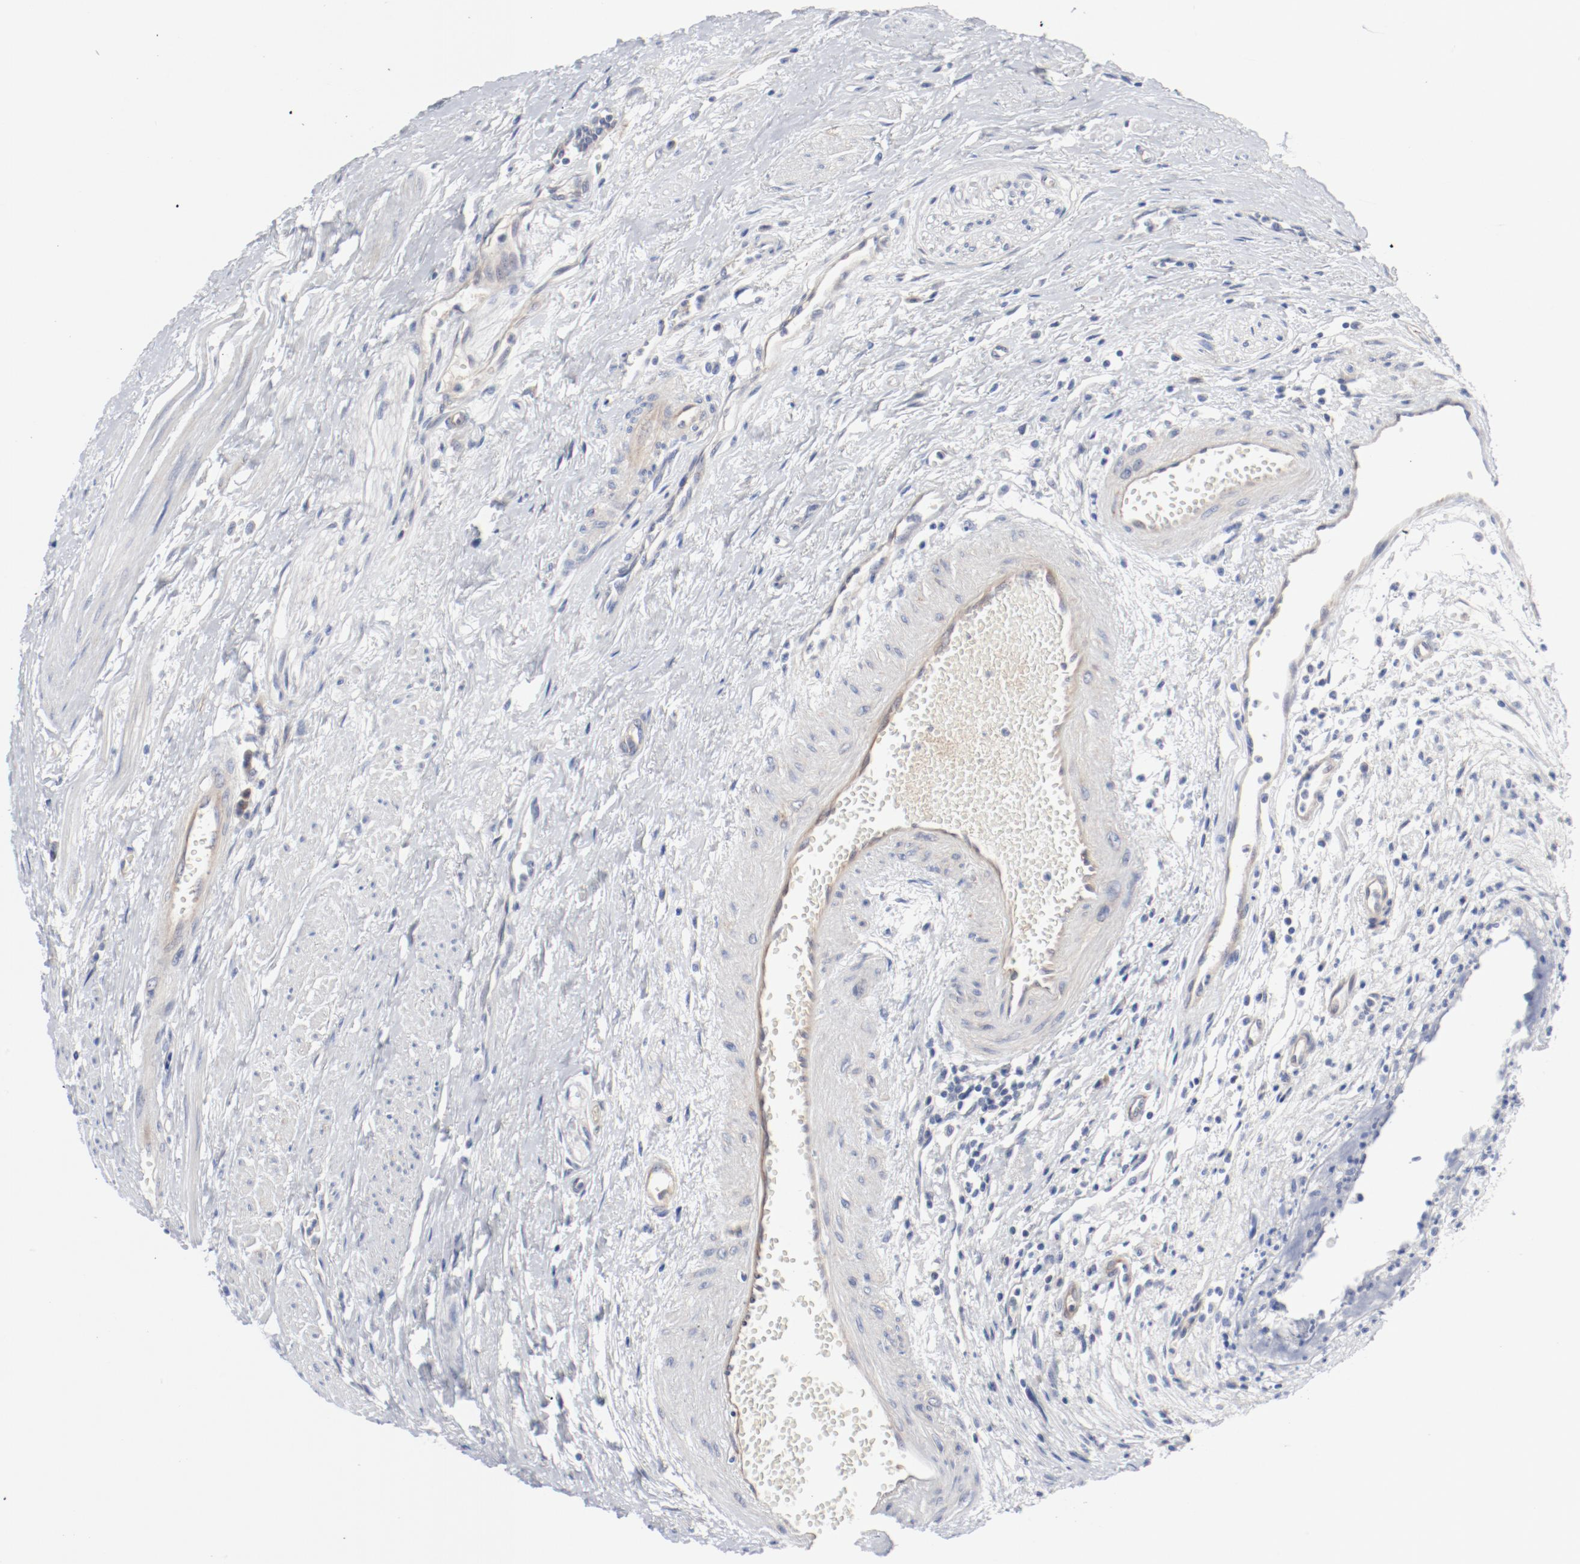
{"staining": {"intensity": "weak", "quantity": "25%-75%", "location": "cytoplasmic/membranous"}, "tissue": "urothelial cancer", "cell_type": "Tumor cells", "image_type": "cancer", "snomed": [{"axis": "morphology", "description": "Urothelial carcinoma, High grade"}, {"axis": "topography", "description": "Urinary bladder"}], "caption": "About 25%-75% of tumor cells in human urothelial cancer reveal weak cytoplasmic/membranous protein positivity as visualized by brown immunohistochemical staining.", "gene": "BAD", "patient": {"sex": "female", "age": 85}}